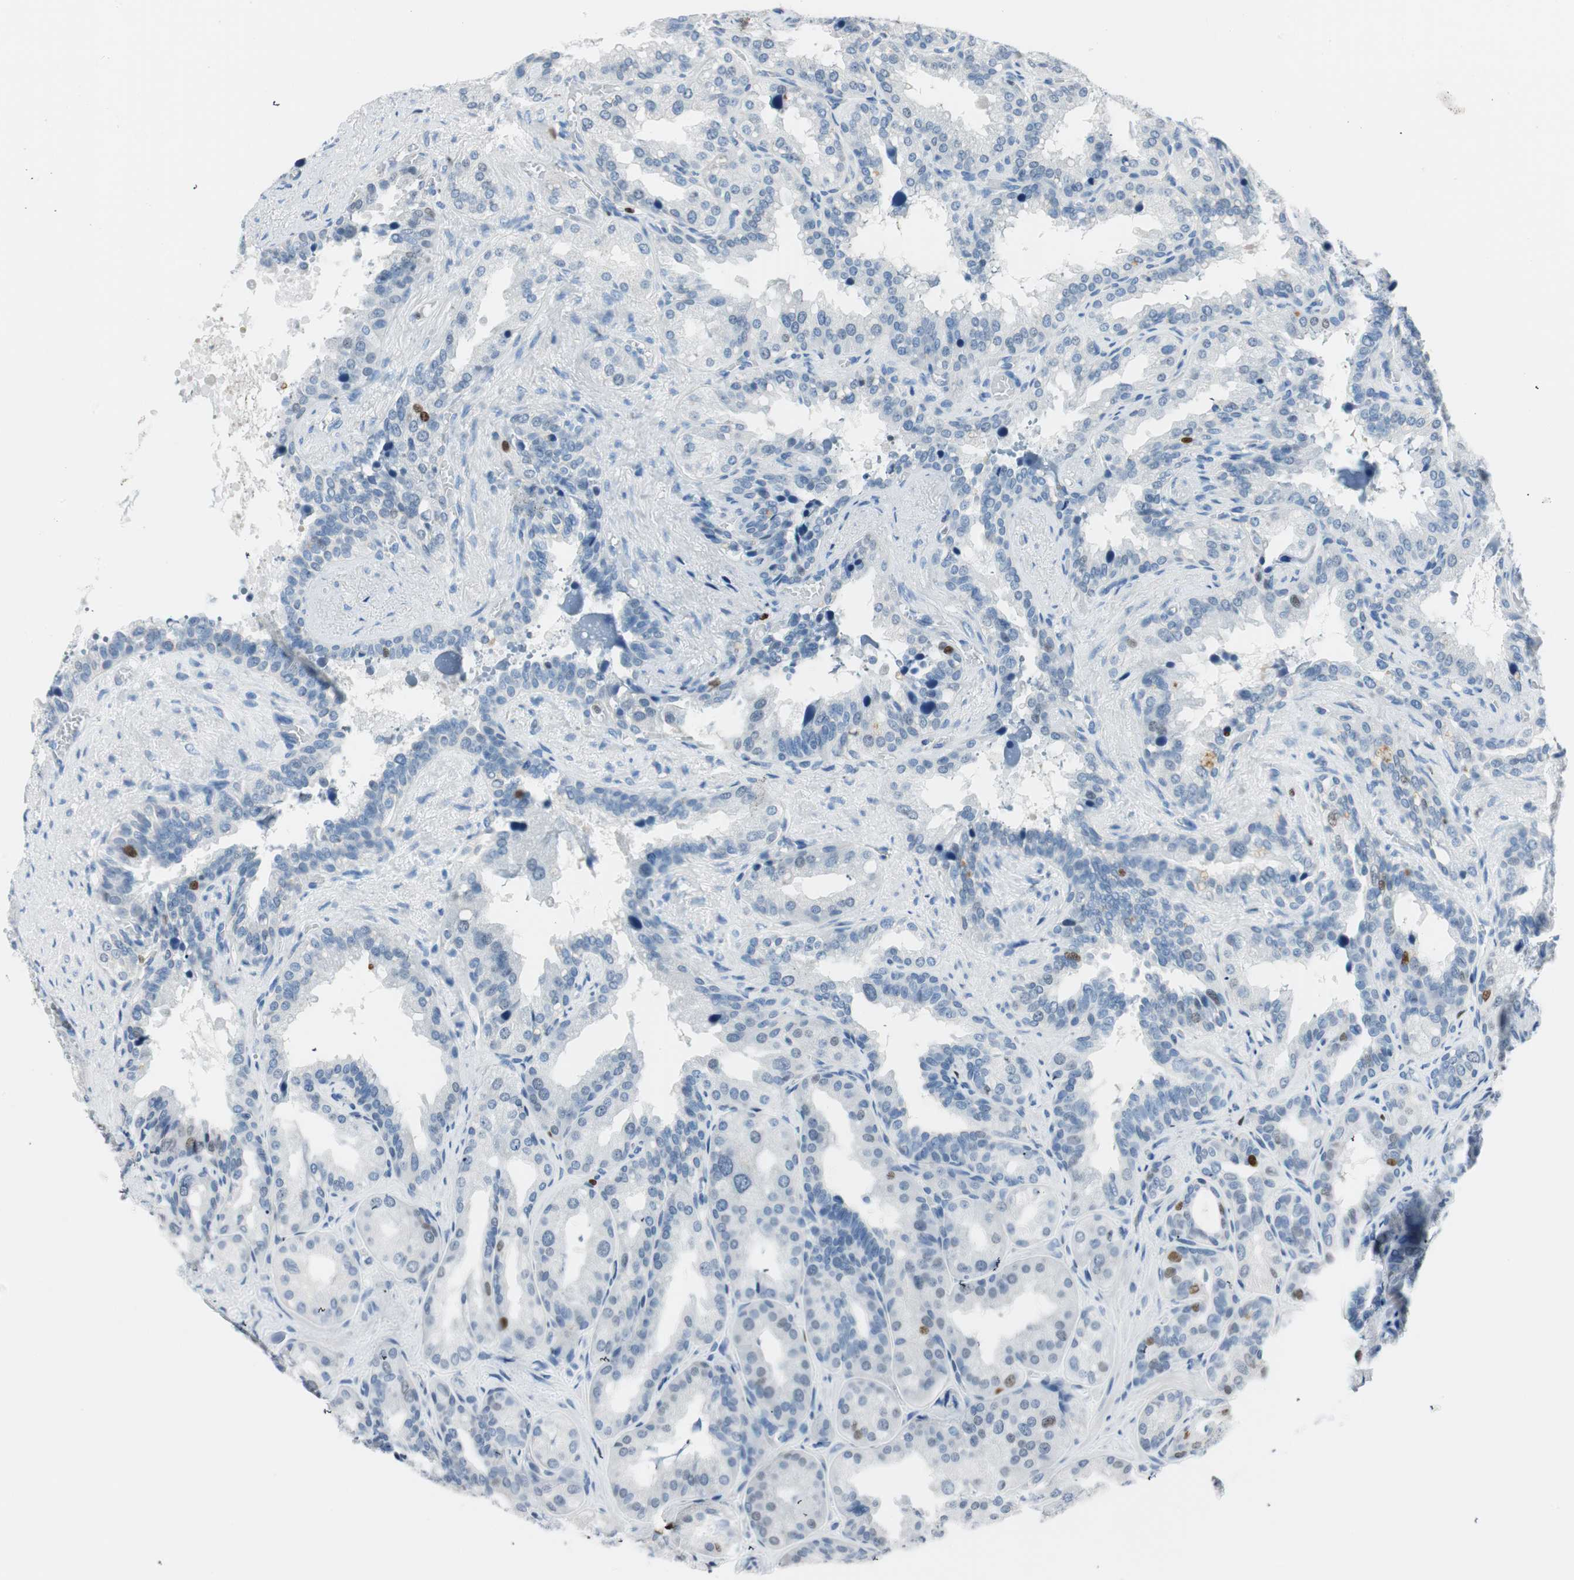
{"staining": {"intensity": "negative", "quantity": "none", "location": "none"}, "tissue": "seminal vesicle", "cell_type": "Glandular cells", "image_type": "normal", "snomed": [{"axis": "morphology", "description": "Normal tissue, NOS"}, {"axis": "topography", "description": "Prostate"}, {"axis": "topography", "description": "Seminal veicle"}], "caption": "This is an immunohistochemistry (IHC) photomicrograph of normal seminal vesicle. There is no positivity in glandular cells.", "gene": "EZH2", "patient": {"sex": "male", "age": 51}}